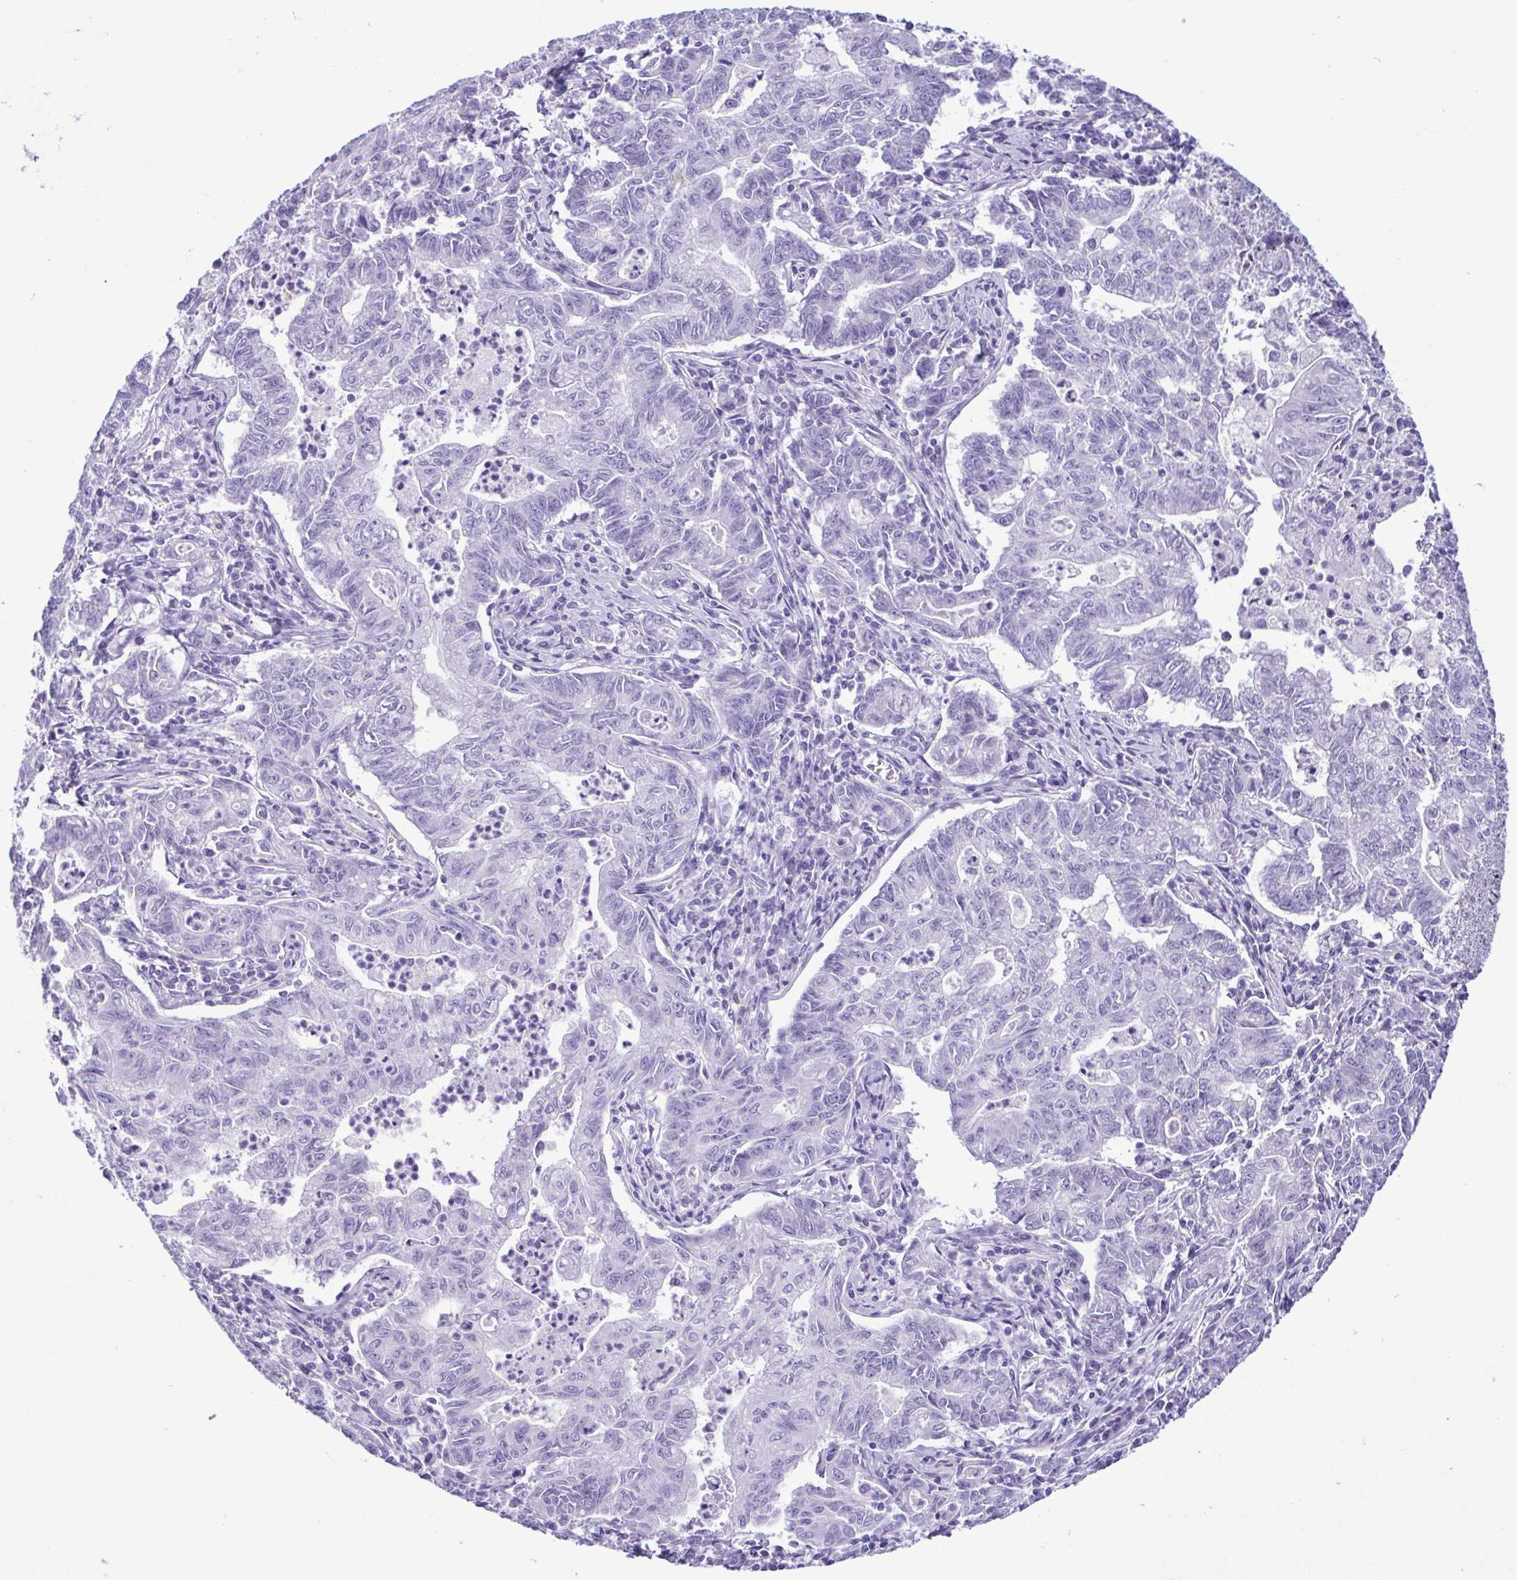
{"staining": {"intensity": "negative", "quantity": "none", "location": "none"}, "tissue": "stomach cancer", "cell_type": "Tumor cells", "image_type": "cancer", "snomed": [{"axis": "morphology", "description": "Adenocarcinoma, NOS"}, {"axis": "topography", "description": "Stomach, upper"}], "caption": "Stomach cancer (adenocarcinoma) stained for a protein using immunohistochemistry displays no staining tumor cells.", "gene": "SPATA16", "patient": {"sex": "female", "age": 79}}